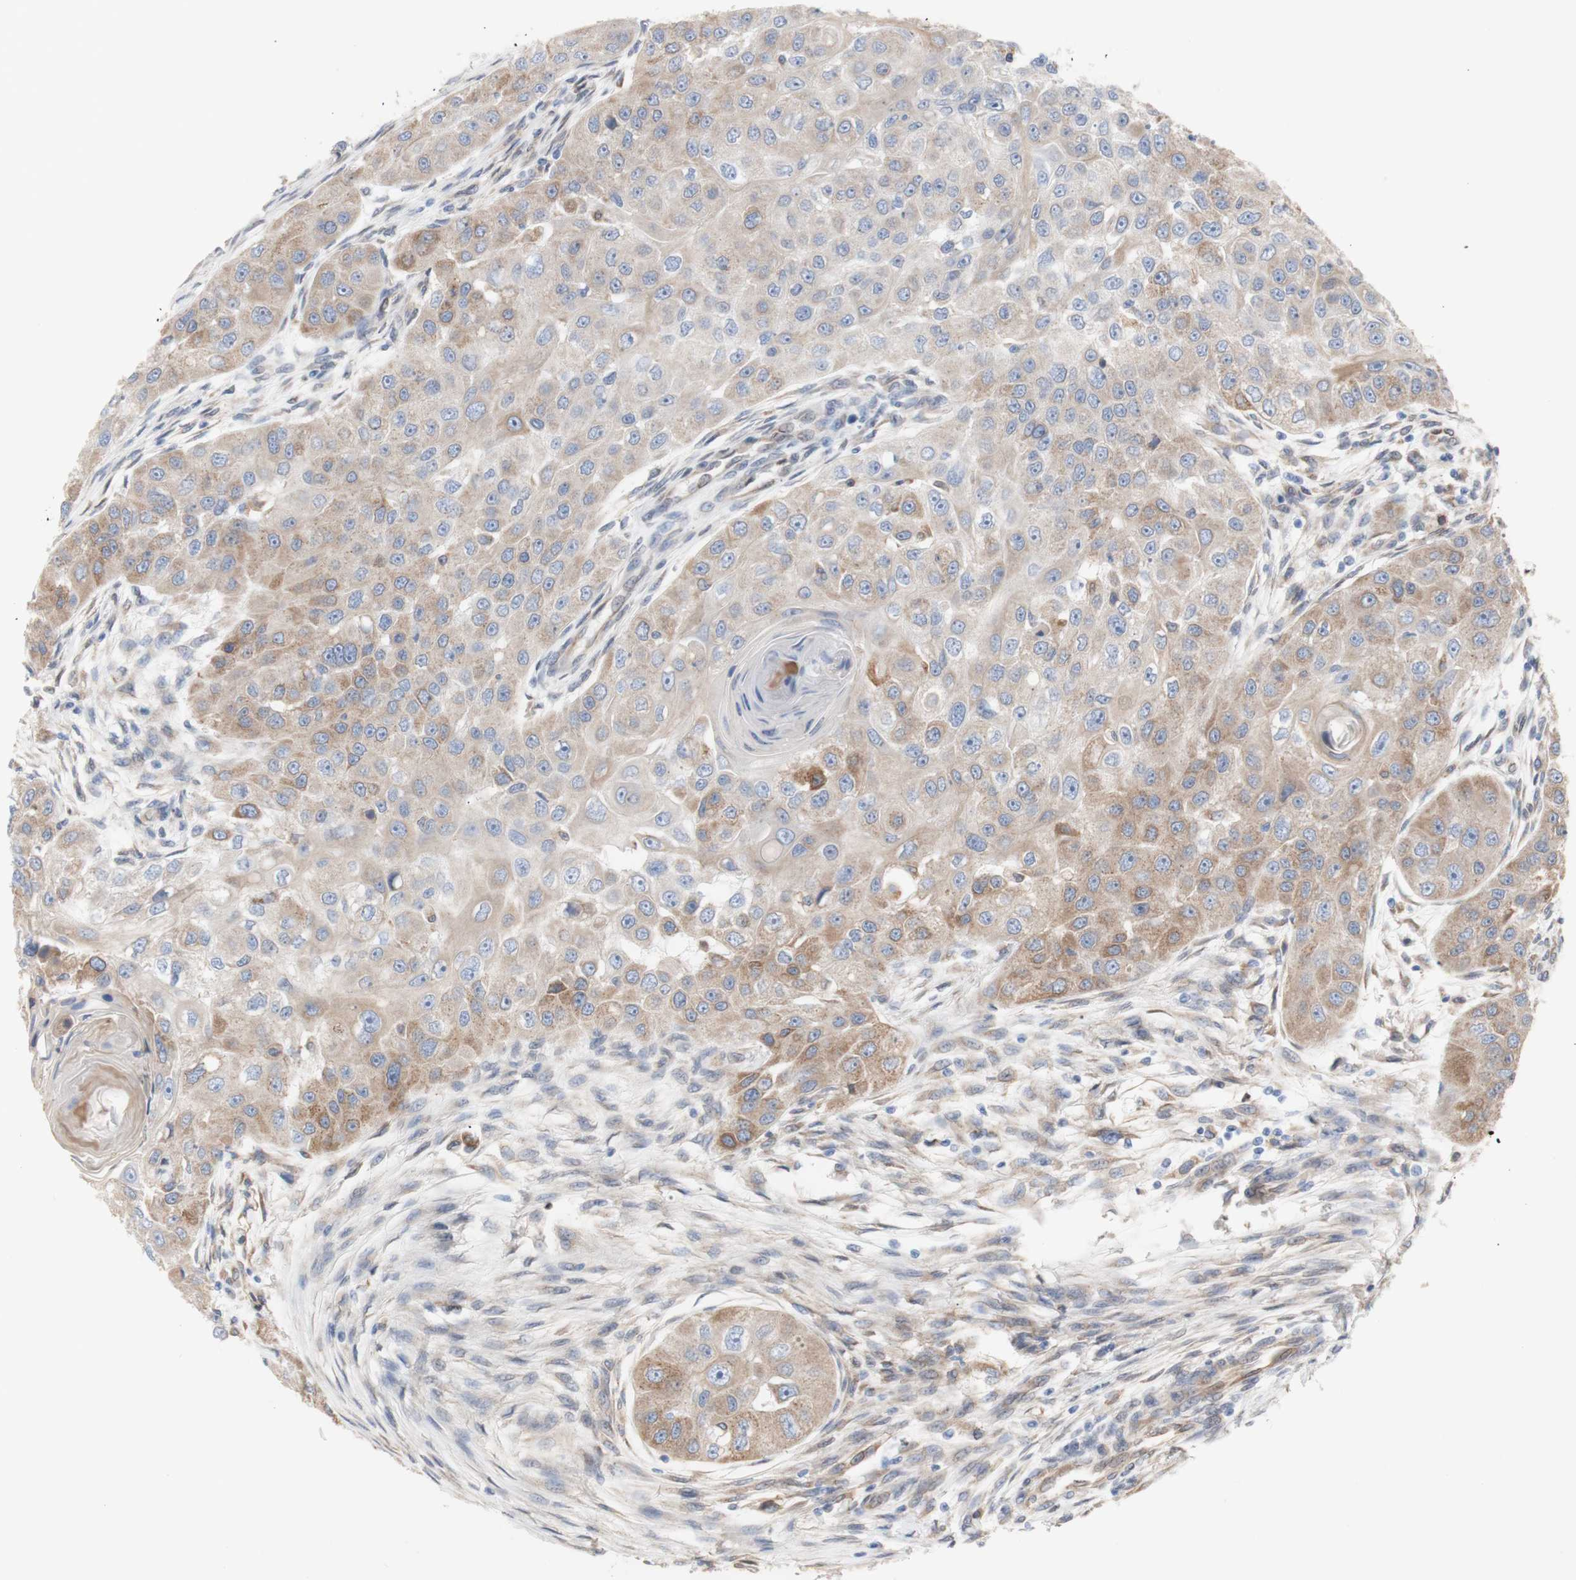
{"staining": {"intensity": "moderate", "quantity": ">75%", "location": "cytoplasmic/membranous"}, "tissue": "head and neck cancer", "cell_type": "Tumor cells", "image_type": "cancer", "snomed": [{"axis": "morphology", "description": "Normal tissue, NOS"}, {"axis": "morphology", "description": "Squamous cell carcinoma, NOS"}, {"axis": "topography", "description": "Skeletal muscle"}, {"axis": "topography", "description": "Head-Neck"}], "caption": "This histopathology image exhibits IHC staining of head and neck cancer (squamous cell carcinoma), with medium moderate cytoplasmic/membranous expression in about >75% of tumor cells.", "gene": "ERLIN1", "patient": {"sex": "male", "age": 51}}